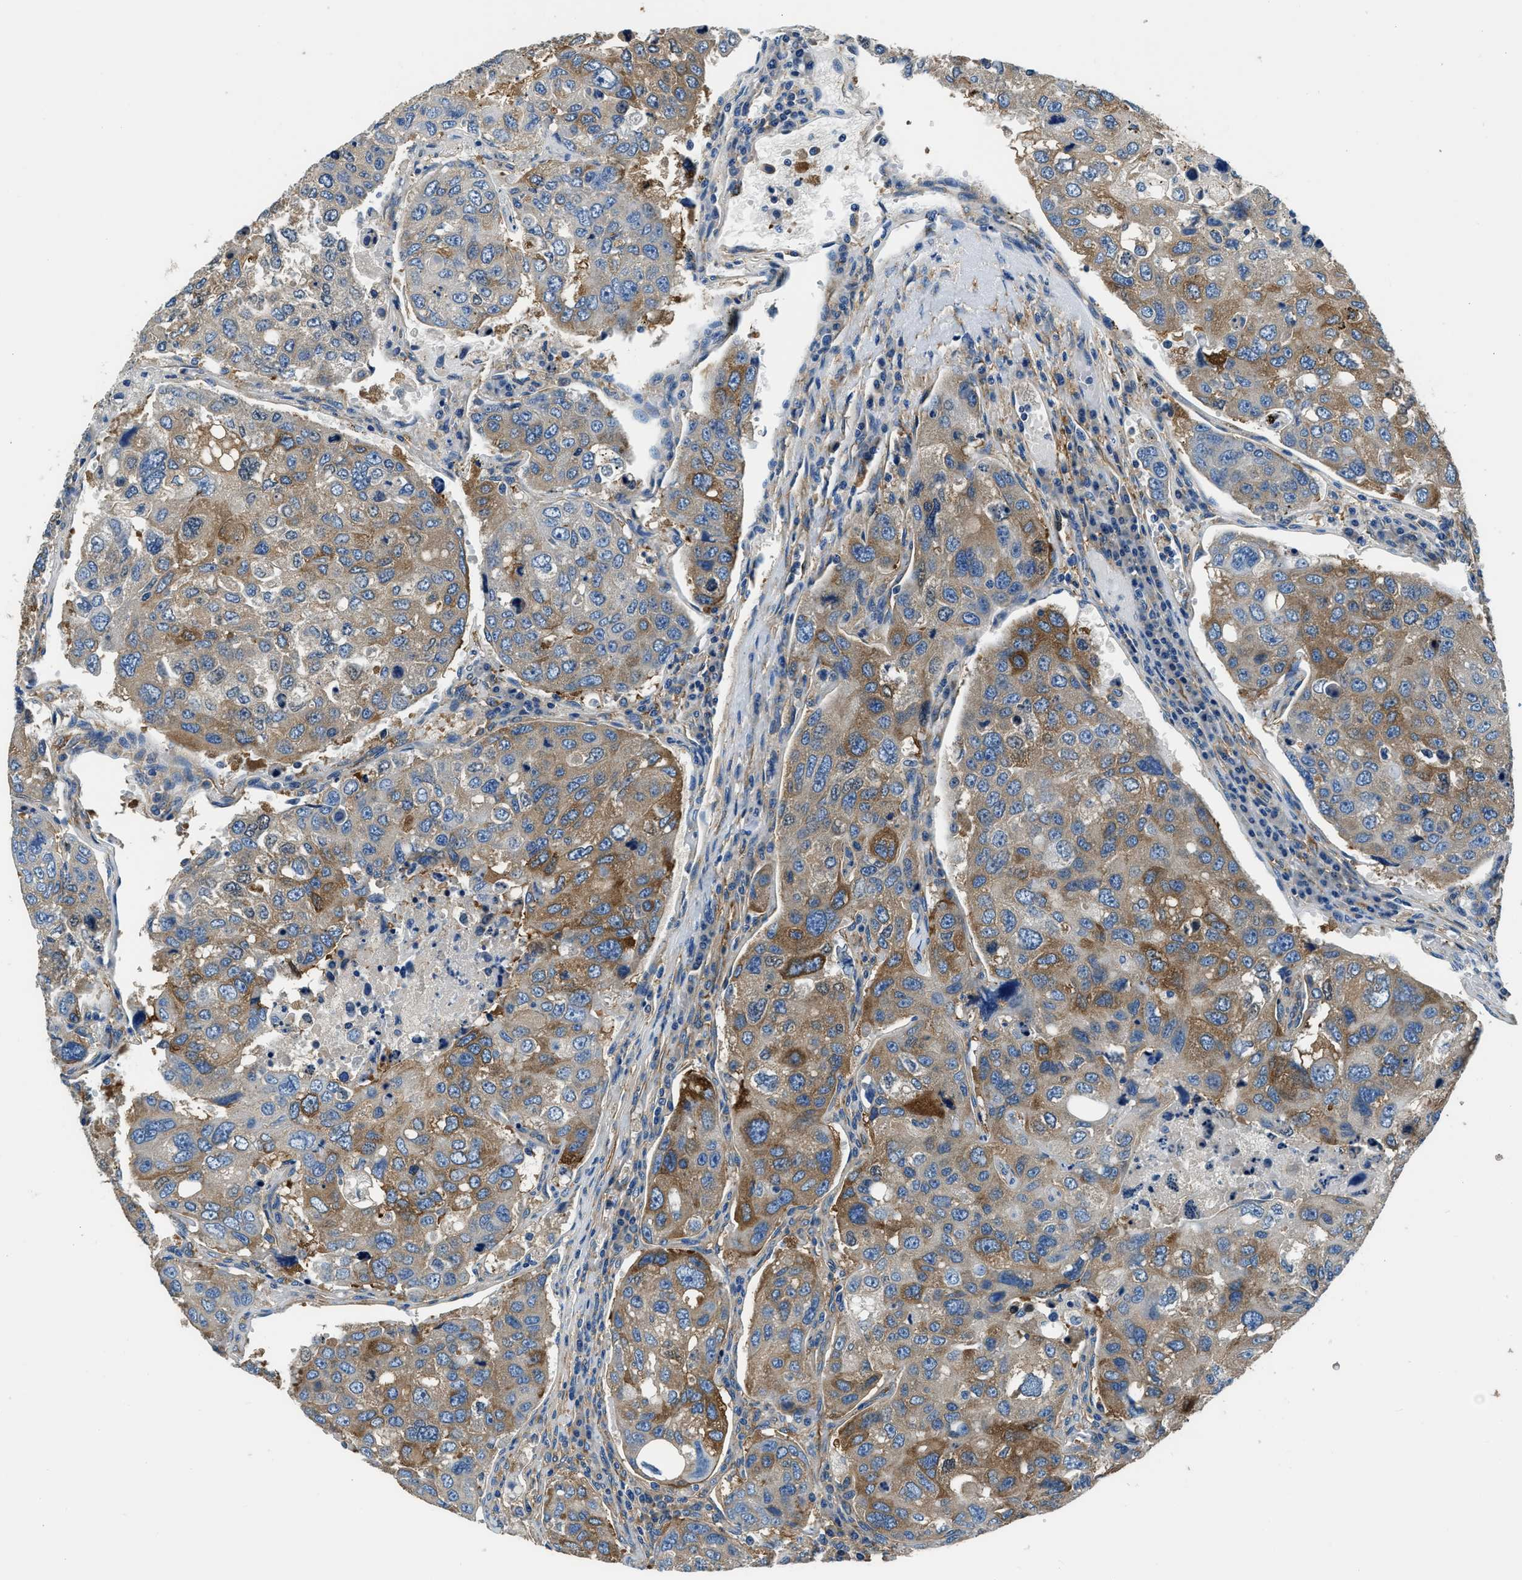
{"staining": {"intensity": "moderate", "quantity": "25%-75%", "location": "cytoplasmic/membranous"}, "tissue": "urothelial cancer", "cell_type": "Tumor cells", "image_type": "cancer", "snomed": [{"axis": "morphology", "description": "Urothelial carcinoma, High grade"}, {"axis": "topography", "description": "Lymph node"}, {"axis": "topography", "description": "Urinary bladder"}], "caption": "A brown stain highlights moderate cytoplasmic/membranous expression of a protein in human urothelial cancer tumor cells.", "gene": "EEA1", "patient": {"sex": "male", "age": 51}}